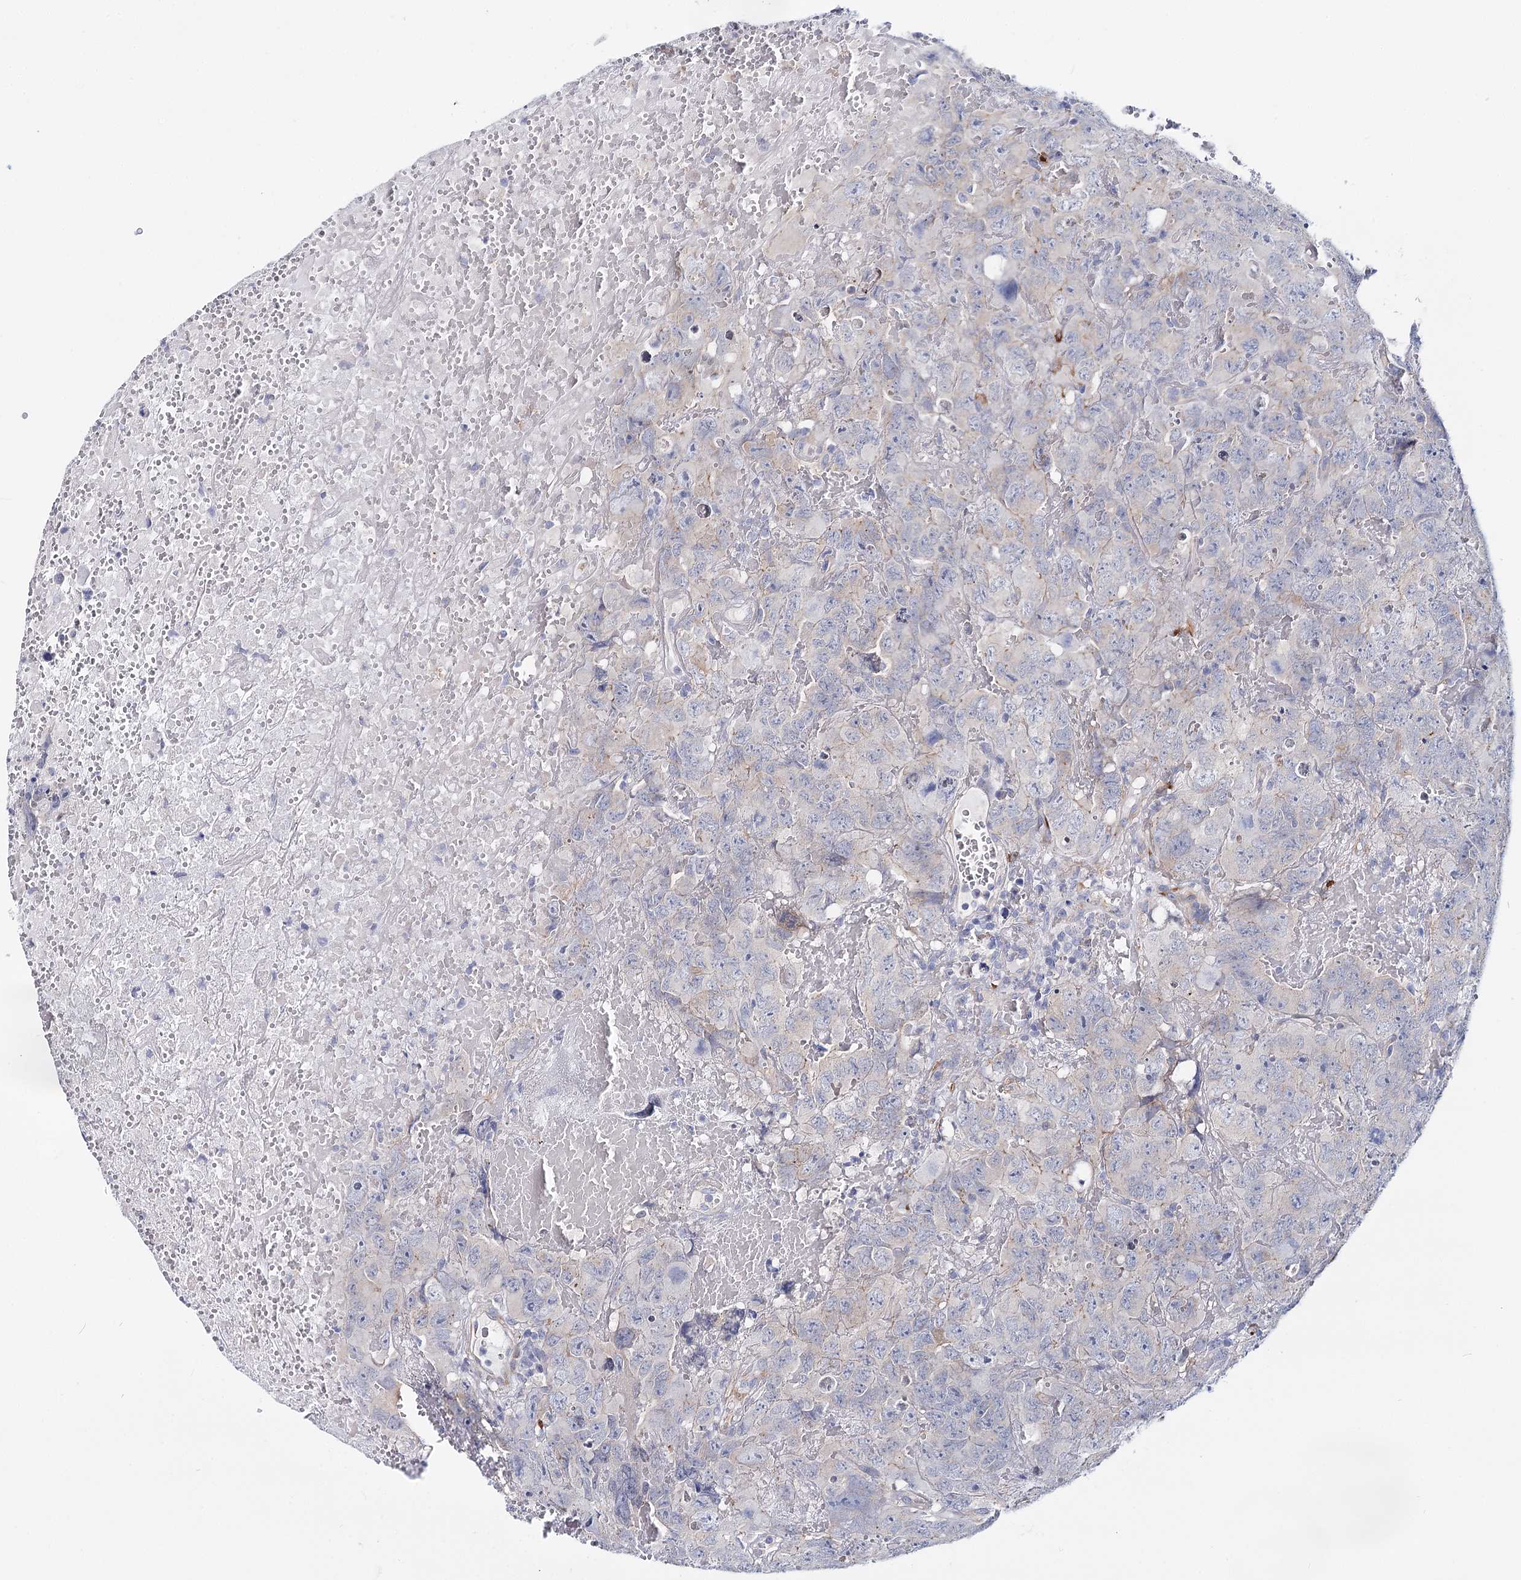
{"staining": {"intensity": "negative", "quantity": "none", "location": "none"}, "tissue": "testis cancer", "cell_type": "Tumor cells", "image_type": "cancer", "snomed": [{"axis": "morphology", "description": "Carcinoma, Embryonal, NOS"}, {"axis": "topography", "description": "Testis"}], "caption": "IHC of embryonal carcinoma (testis) demonstrates no positivity in tumor cells. The staining was performed using DAB to visualize the protein expression in brown, while the nuclei were stained in blue with hematoxylin (Magnification: 20x).", "gene": "TEX12", "patient": {"sex": "male", "age": 45}}